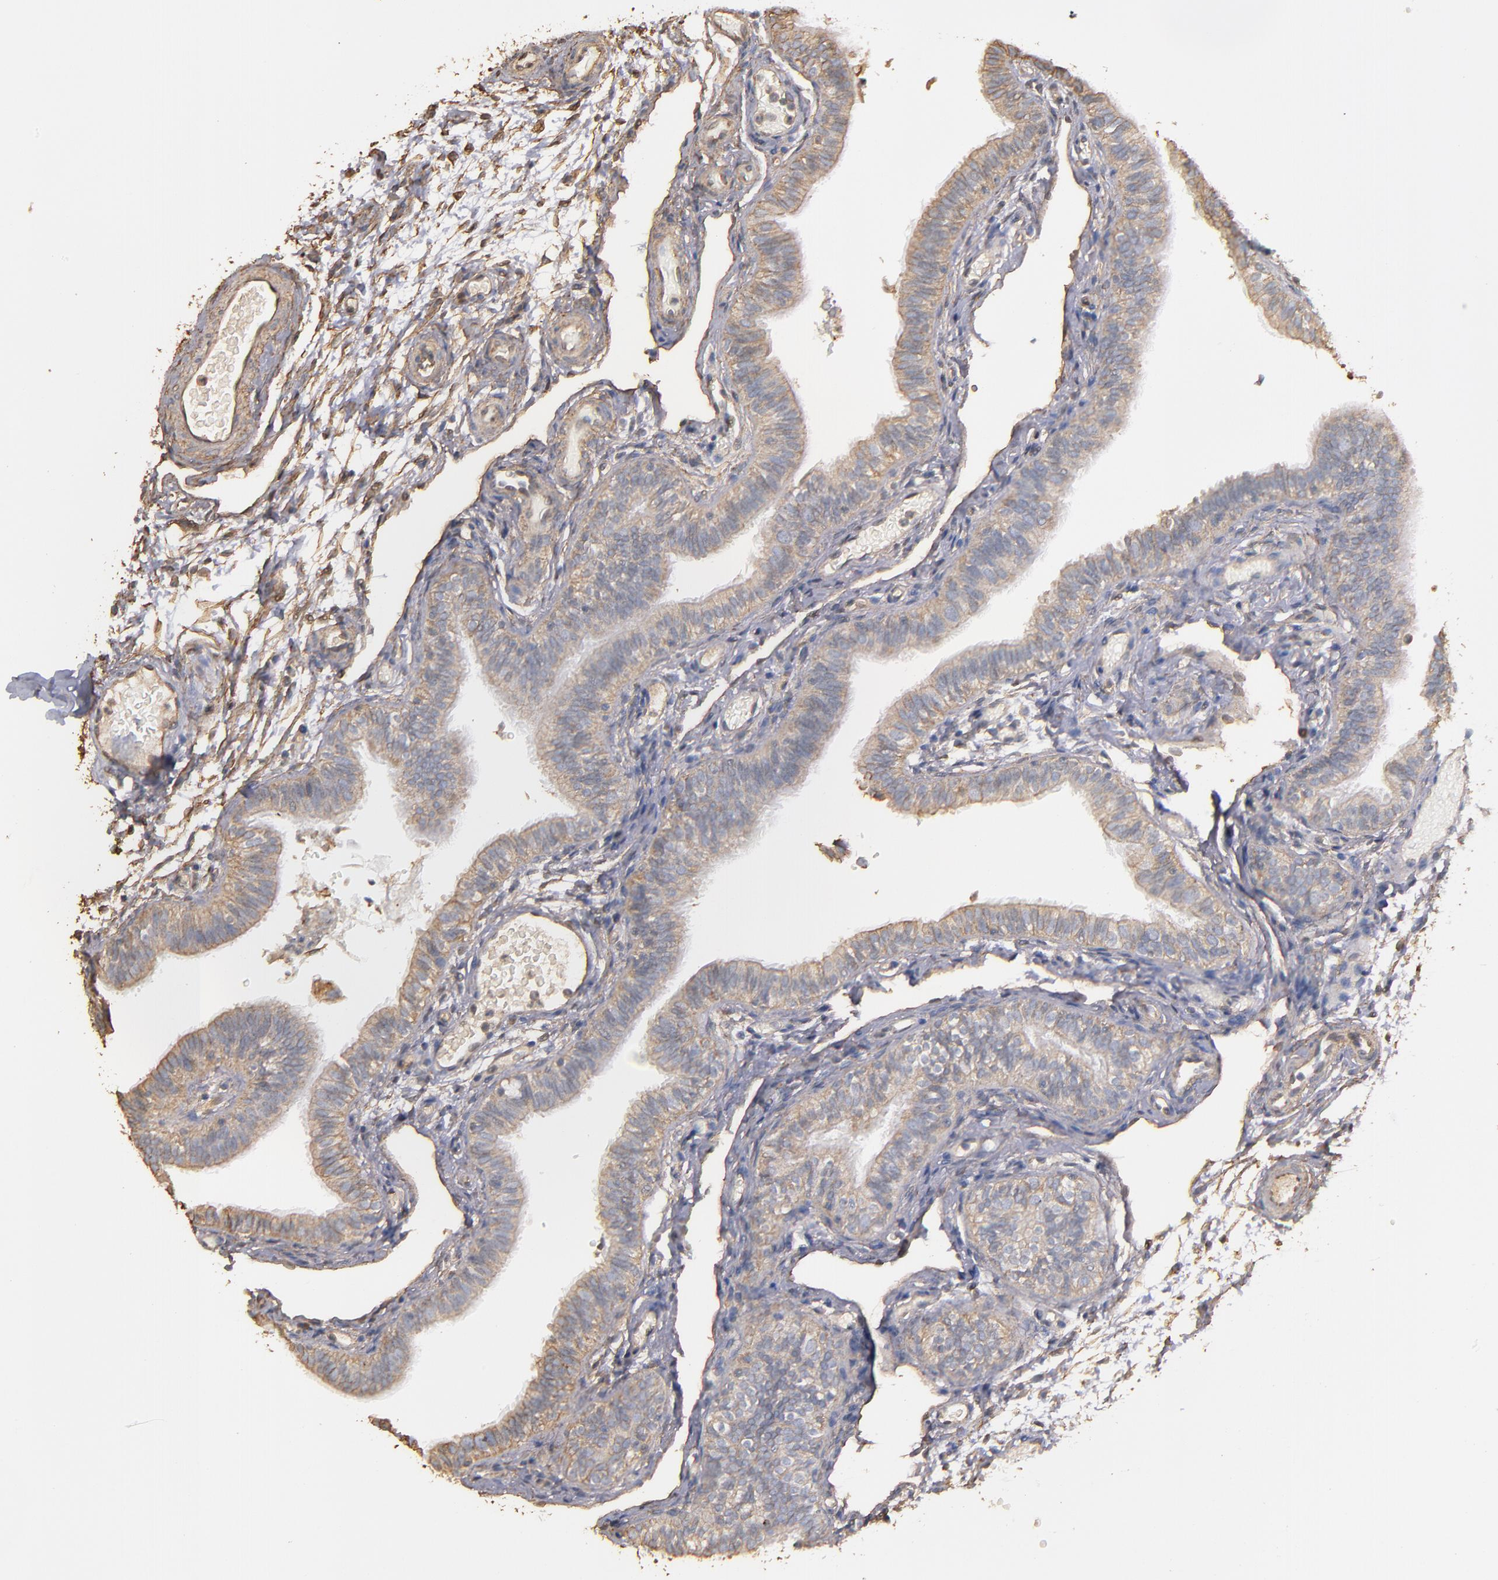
{"staining": {"intensity": "weak", "quantity": ">75%", "location": "cytoplasmic/membranous"}, "tissue": "fallopian tube", "cell_type": "Glandular cells", "image_type": "normal", "snomed": [{"axis": "morphology", "description": "Normal tissue, NOS"}, {"axis": "morphology", "description": "Dermoid, NOS"}, {"axis": "topography", "description": "Fallopian tube"}], "caption": "Fallopian tube stained with immunohistochemistry reveals weak cytoplasmic/membranous positivity in about >75% of glandular cells. Nuclei are stained in blue.", "gene": "DMD", "patient": {"sex": "female", "age": 33}}